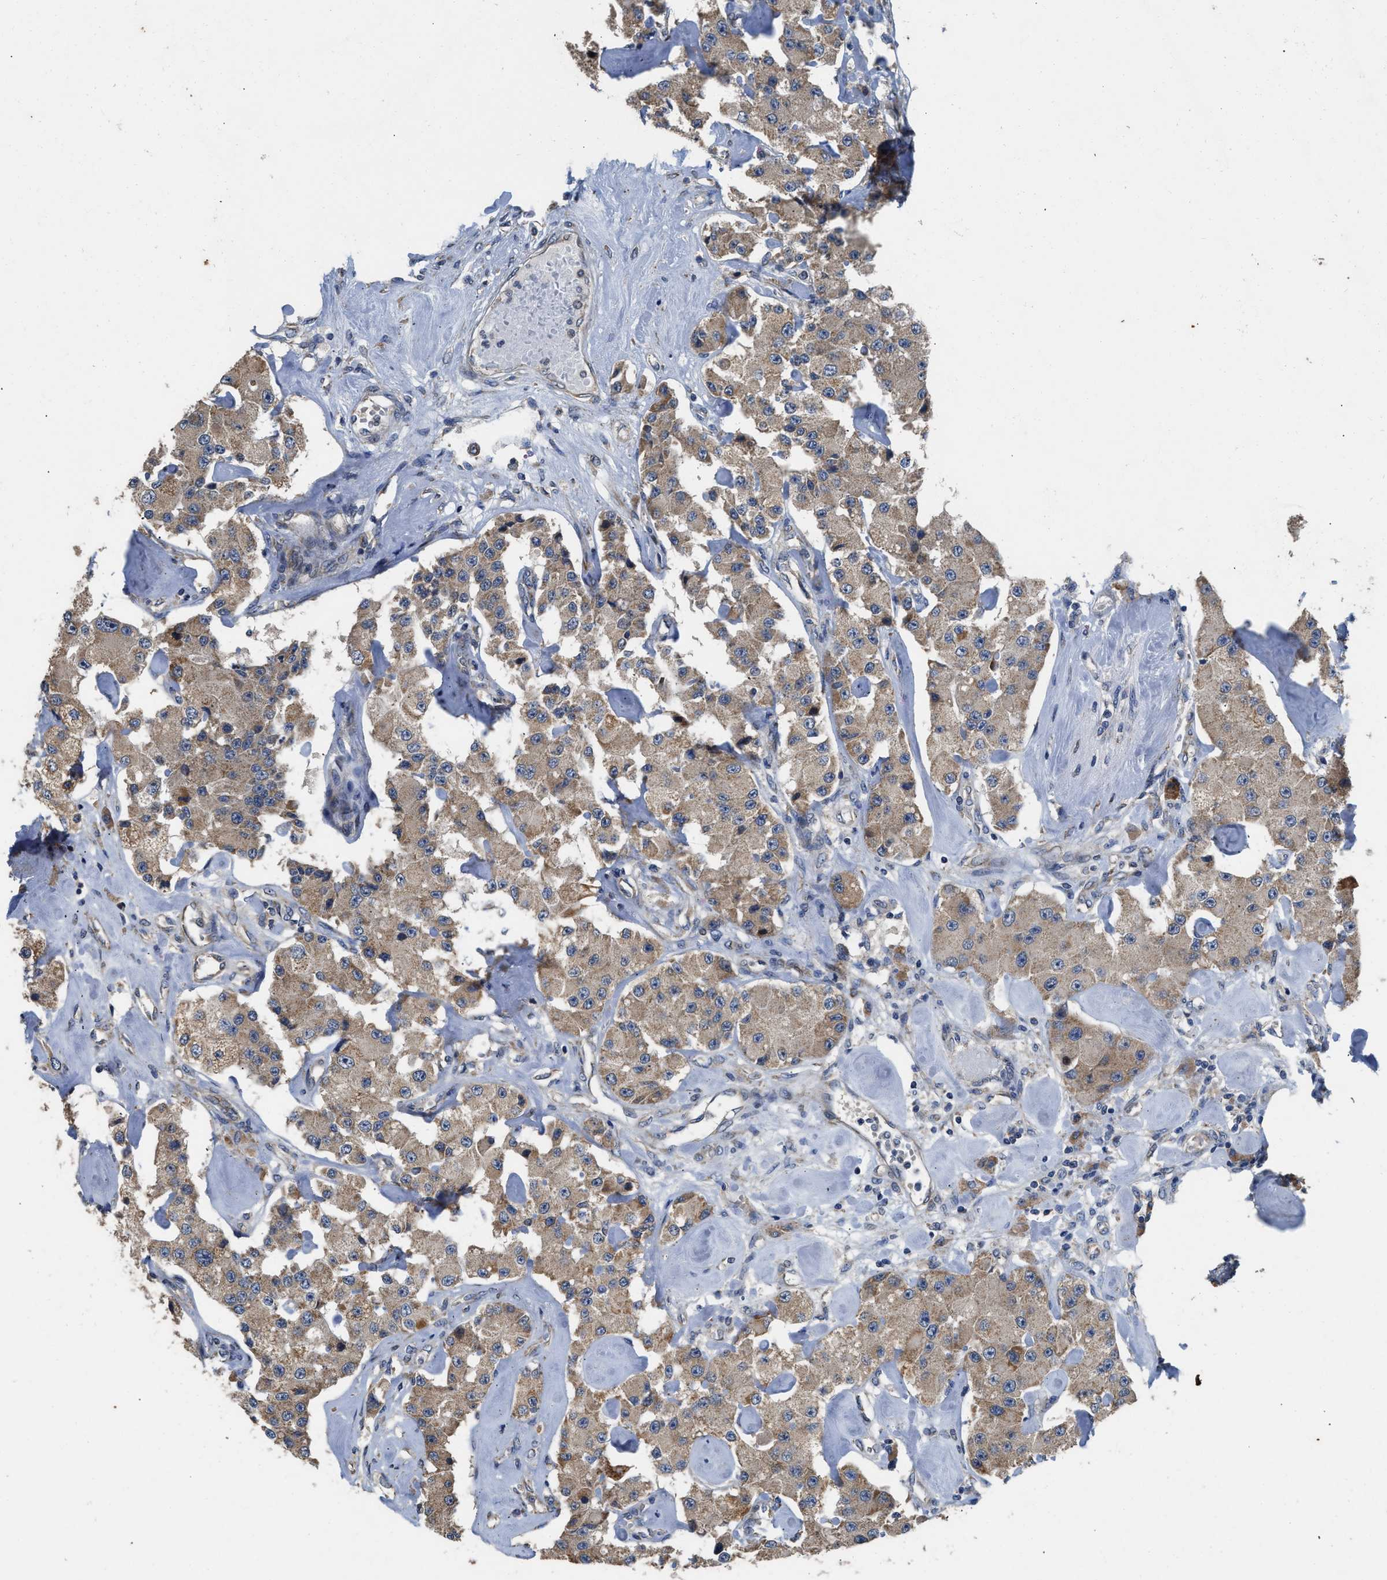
{"staining": {"intensity": "moderate", "quantity": ">75%", "location": "cytoplasmic/membranous"}, "tissue": "carcinoid", "cell_type": "Tumor cells", "image_type": "cancer", "snomed": [{"axis": "morphology", "description": "Carcinoid, malignant, NOS"}, {"axis": "topography", "description": "Pancreas"}], "caption": "Malignant carcinoid stained with DAB (3,3'-diaminobenzidine) immunohistochemistry shows medium levels of moderate cytoplasmic/membranous staining in about >75% of tumor cells.", "gene": "TMEM150A", "patient": {"sex": "male", "age": 41}}